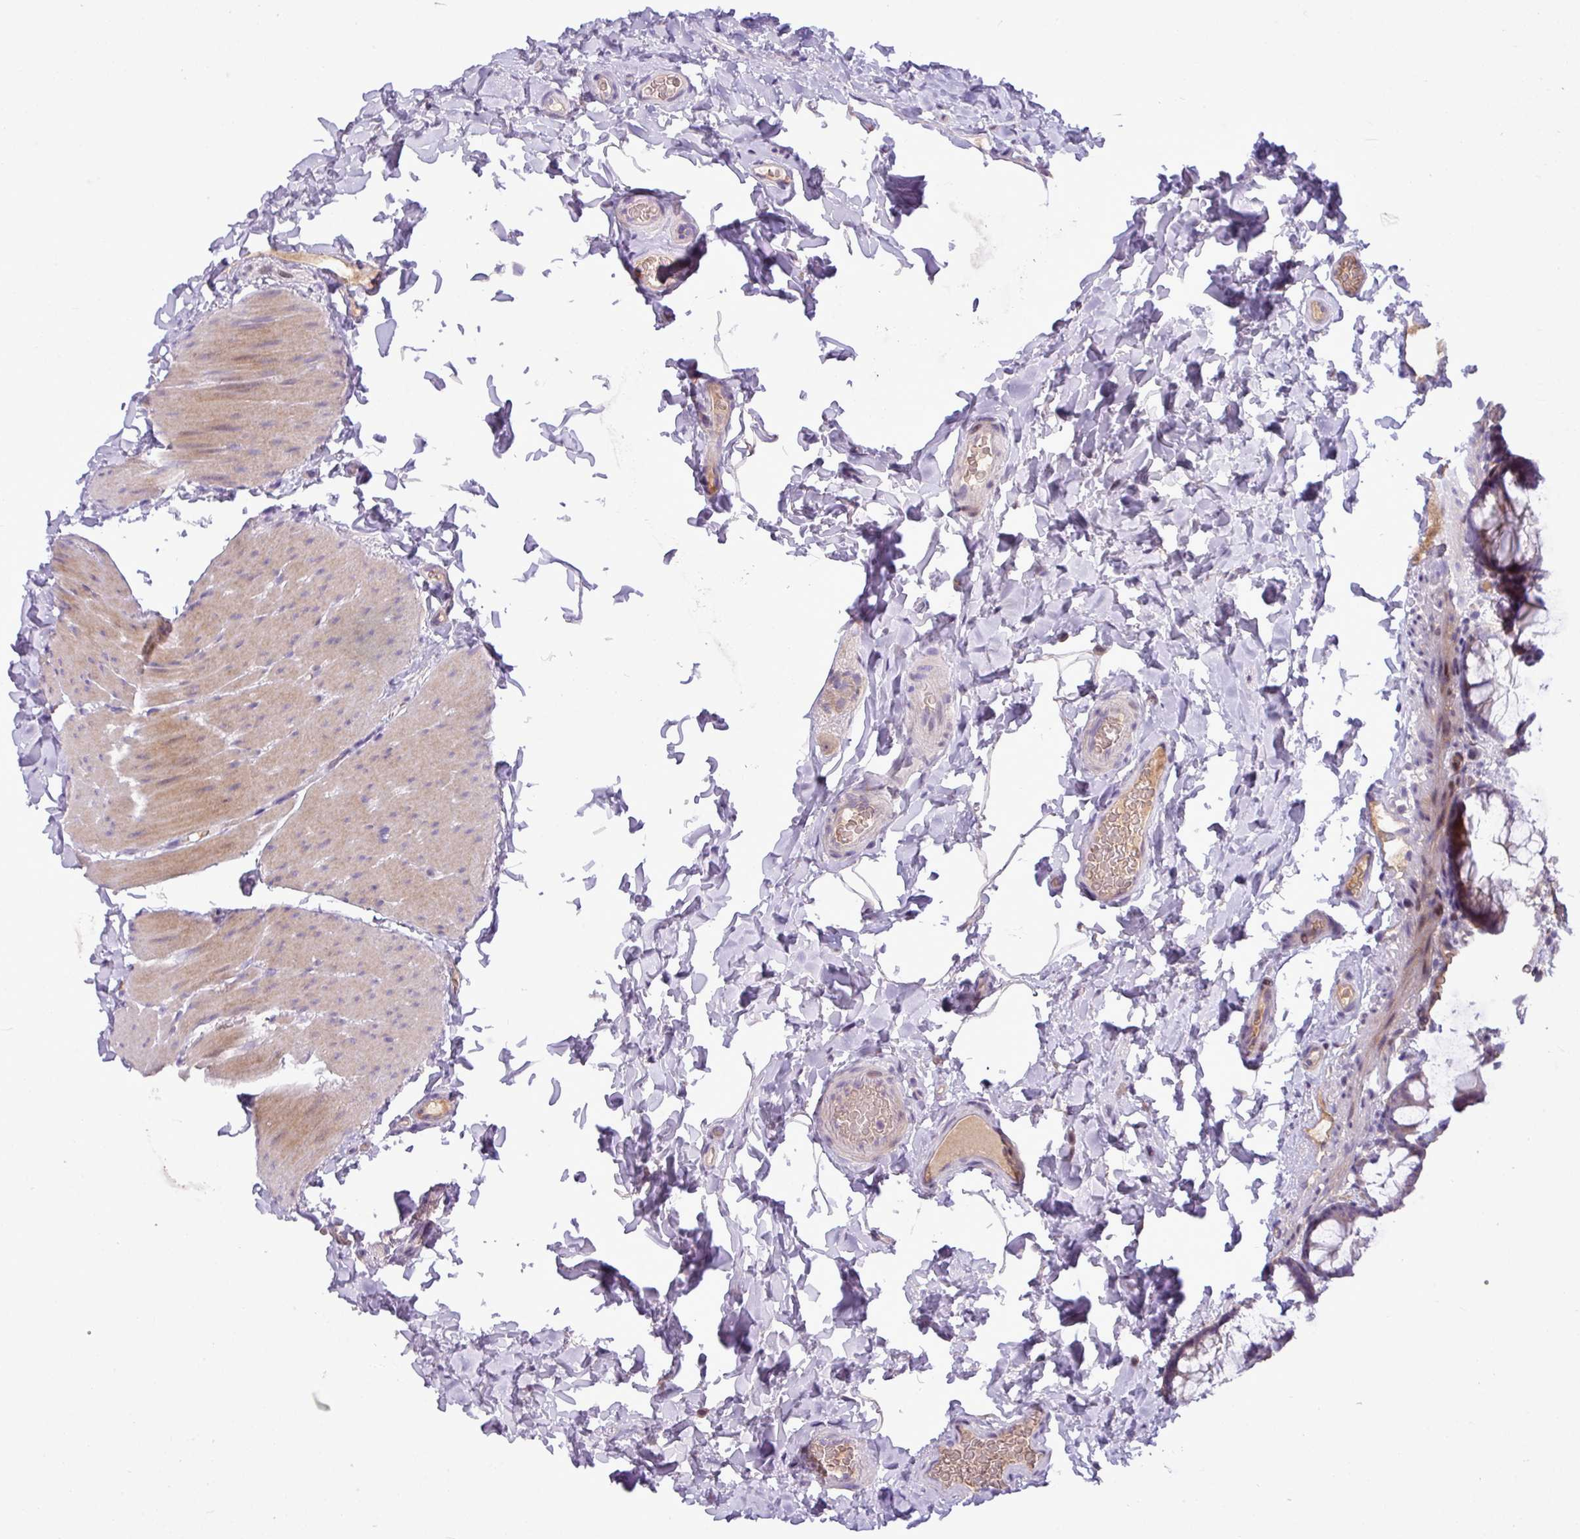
{"staining": {"intensity": "weak", "quantity": ">75%", "location": "cytoplasmic/membranous"}, "tissue": "colon", "cell_type": "Endothelial cells", "image_type": "normal", "snomed": [{"axis": "morphology", "description": "Normal tissue, NOS"}, {"axis": "topography", "description": "Colon"}], "caption": "Immunohistochemical staining of normal colon shows weak cytoplasmic/membranous protein positivity in approximately >75% of endothelial cells.", "gene": "IL17A", "patient": {"sex": "male", "age": 46}}